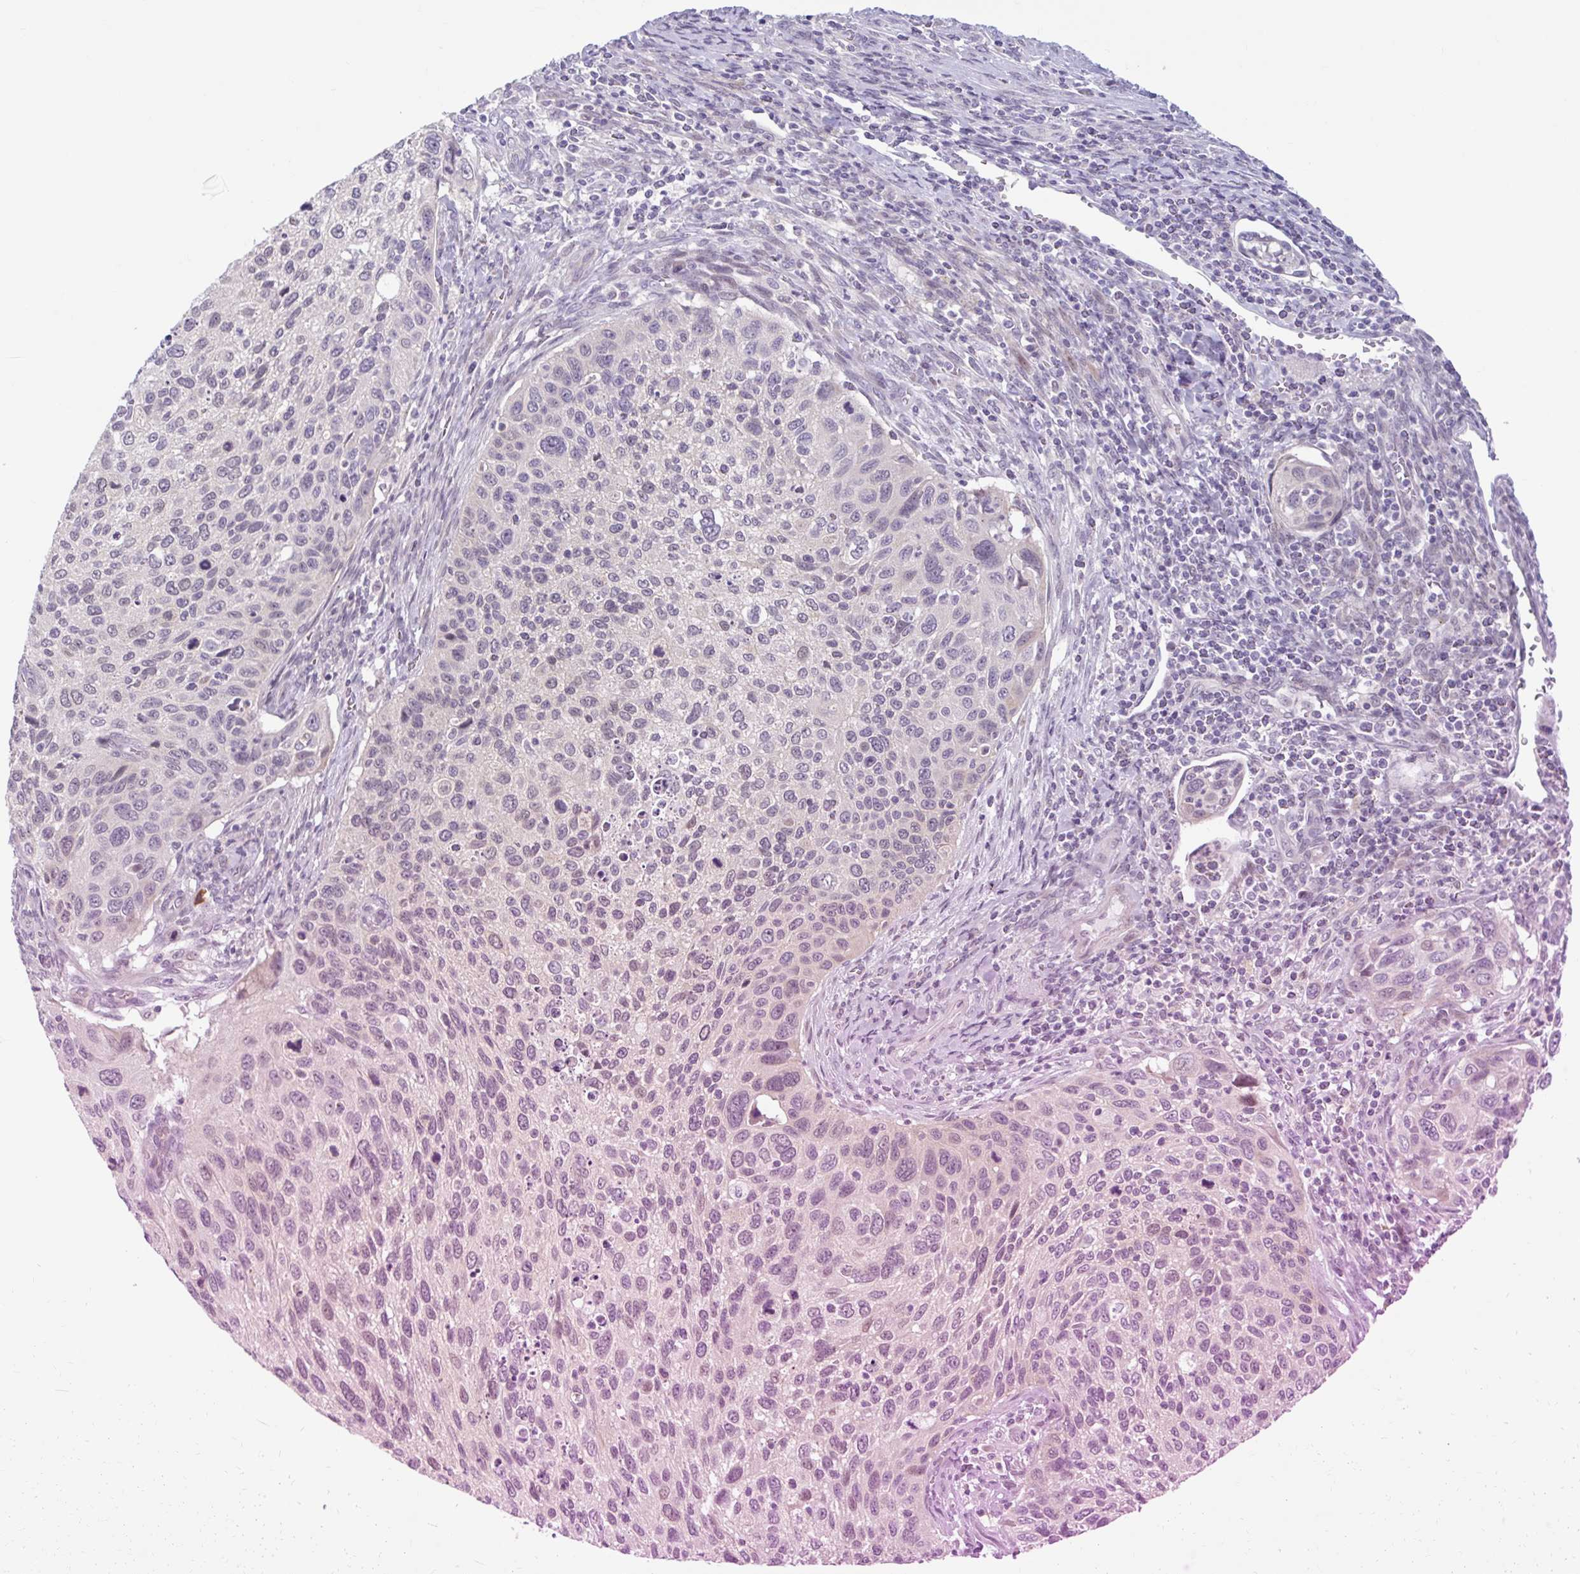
{"staining": {"intensity": "weak", "quantity": "25%-75%", "location": "nuclear"}, "tissue": "cervical cancer", "cell_type": "Tumor cells", "image_type": "cancer", "snomed": [{"axis": "morphology", "description": "Squamous cell carcinoma, NOS"}, {"axis": "topography", "description": "Cervix"}], "caption": "Cervical cancer (squamous cell carcinoma) stained for a protein reveals weak nuclear positivity in tumor cells.", "gene": "FAM153A", "patient": {"sex": "female", "age": 70}}